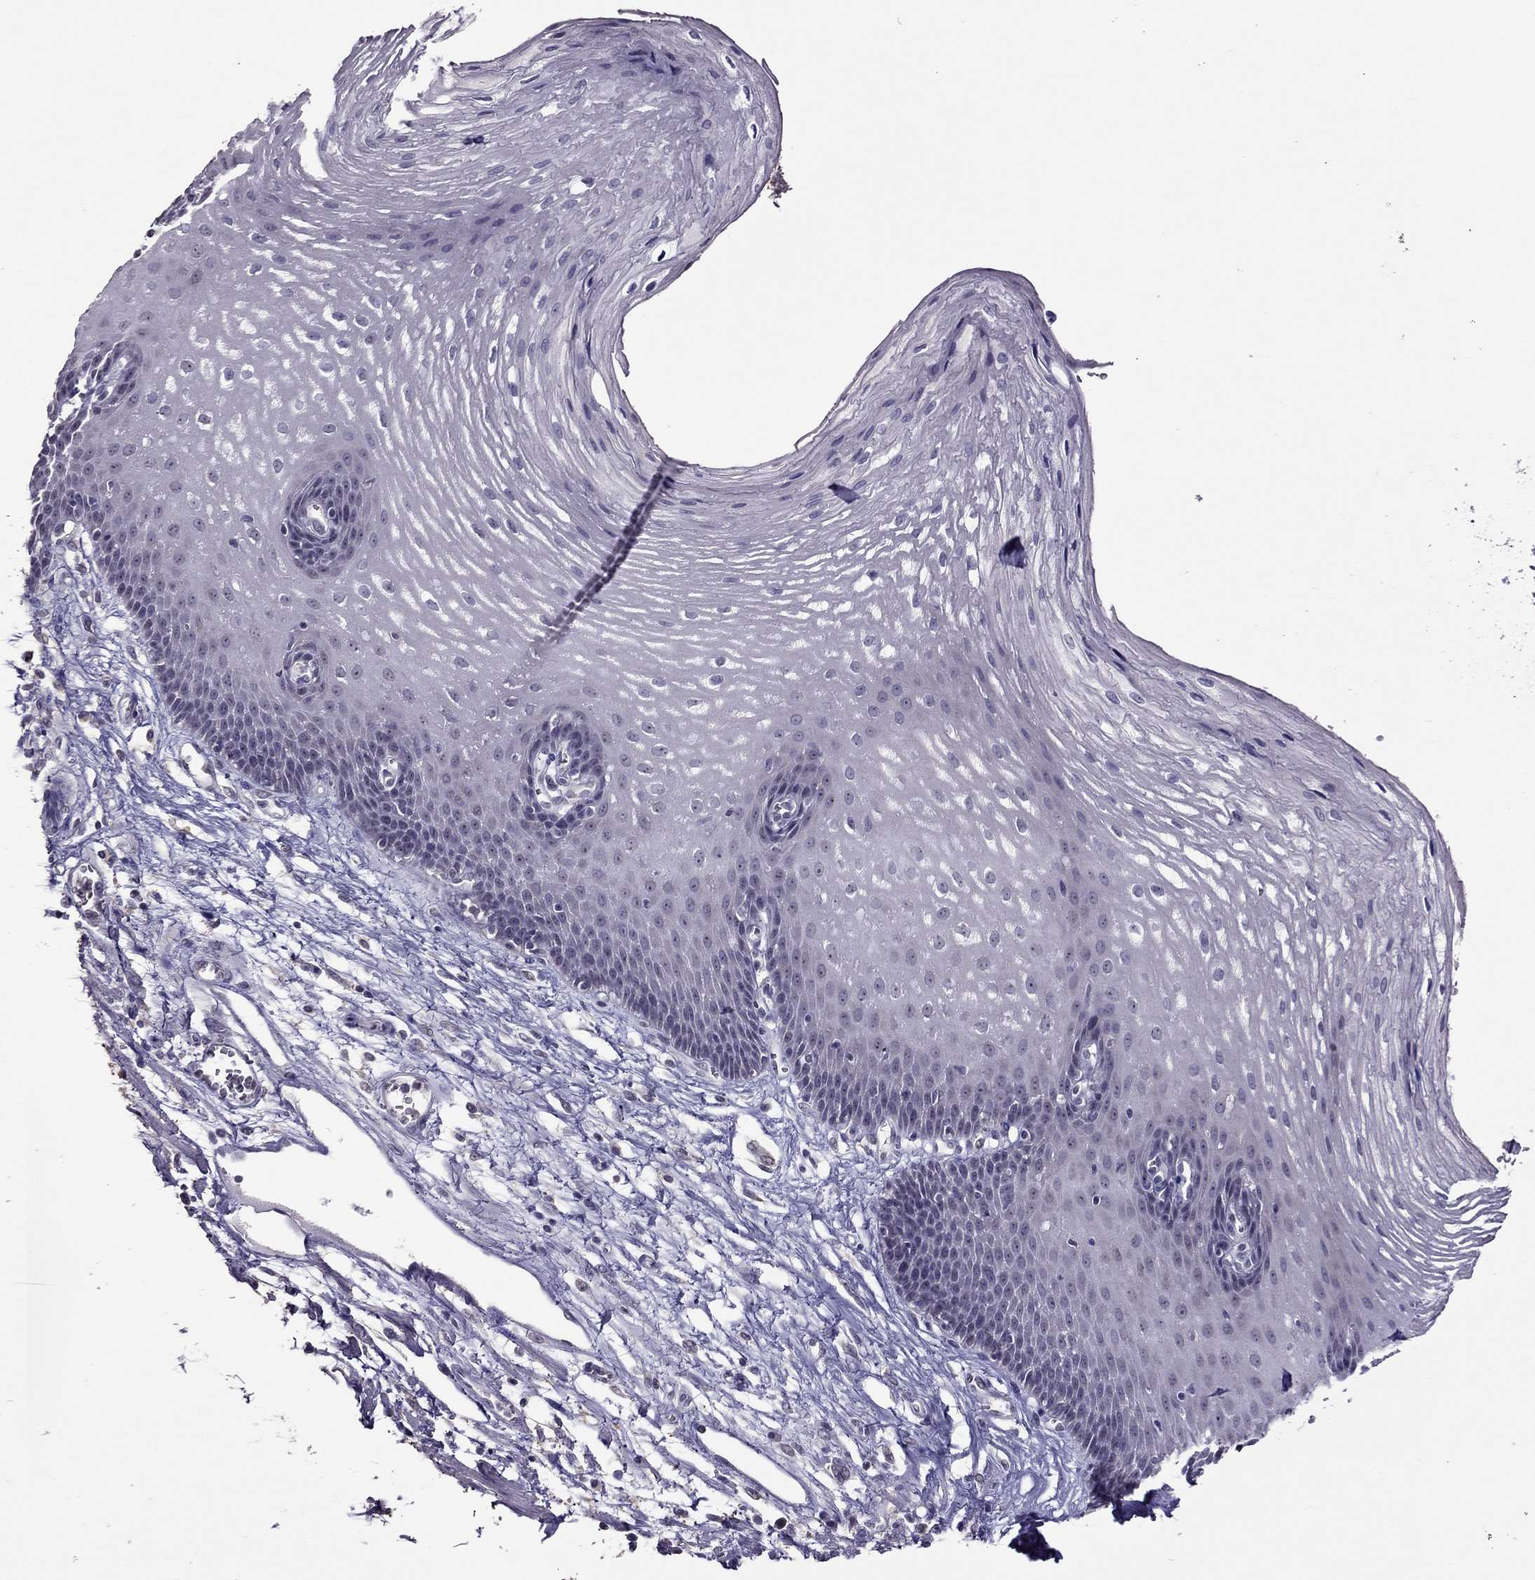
{"staining": {"intensity": "negative", "quantity": "none", "location": "none"}, "tissue": "esophagus", "cell_type": "Squamous epithelial cells", "image_type": "normal", "snomed": [{"axis": "morphology", "description": "Normal tissue, NOS"}, {"axis": "topography", "description": "Esophagus"}], "caption": "High magnification brightfield microscopy of unremarkable esophagus stained with DAB (3,3'-diaminobenzidine) (brown) and counterstained with hematoxylin (blue): squamous epithelial cells show no significant expression.", "gene": "LRRC46", "patient": {"sex": "male", "age": 72}}